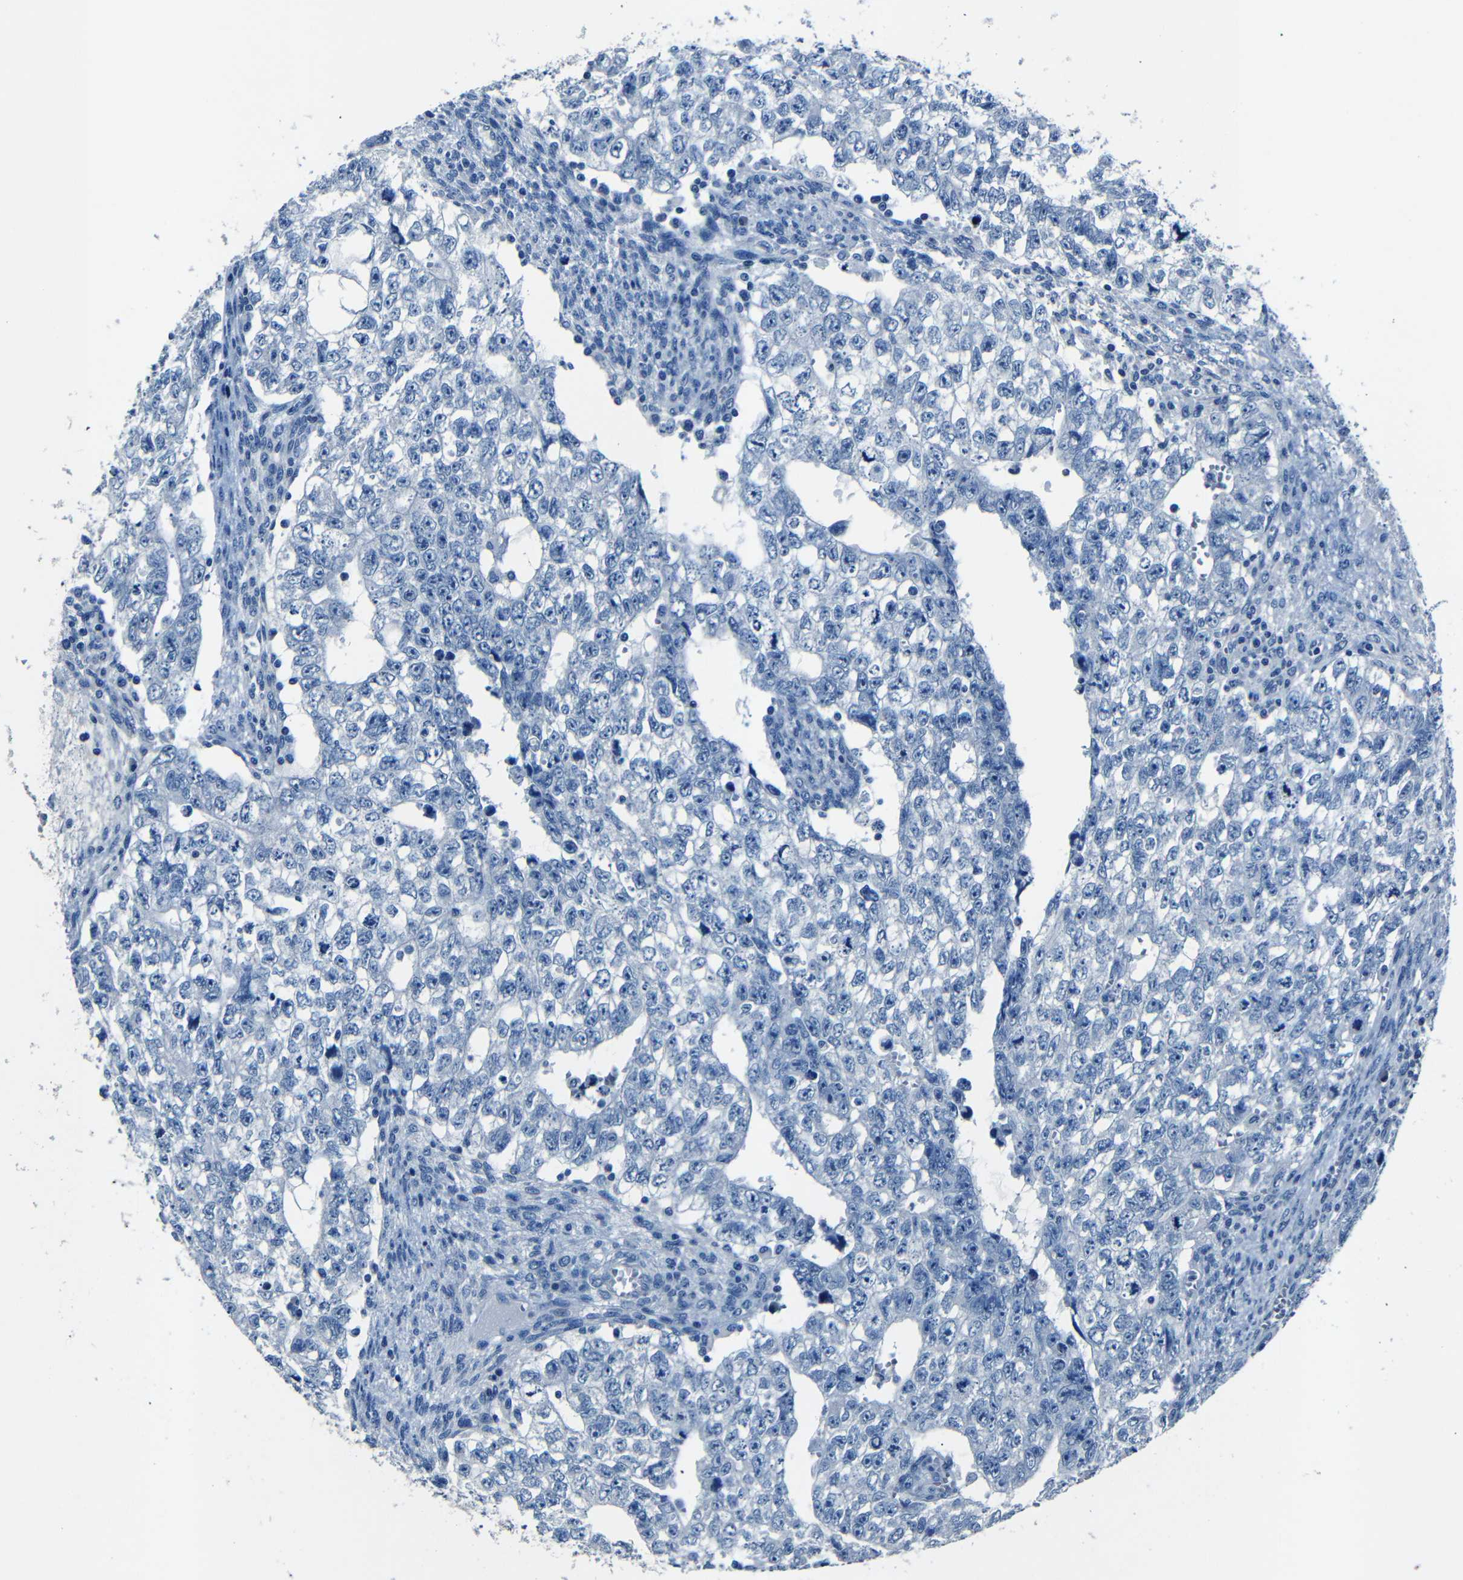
{"staining": {"intensity": "negative", "quantity": "none", "location": "none"}, "tissue": "testis cancer", "cell_type": "Tumor cells", "image_type": "cancer", "snomed": [{"axis": "morphology", "description": "Seminoma, NOS"}, {"axis": "morphology", "description": "Carcinoma, Embryonal, NOS"}, {"axis": "topography", "description": "Testis"}], "caption": "High power microscopy micrograph of an immunohistochemistry (IHC) photomicrograph of testis cancer (embryonal carcinoma), revealing no significant positivity in tumor cells. The staining is performed using DAB (3,3'-diaminobenzidine) brown chromogen with nuclei counter-stained in using hematoxylin.", "gene": "NCMAP", "patient": {"sex": "male", "age": 38}}